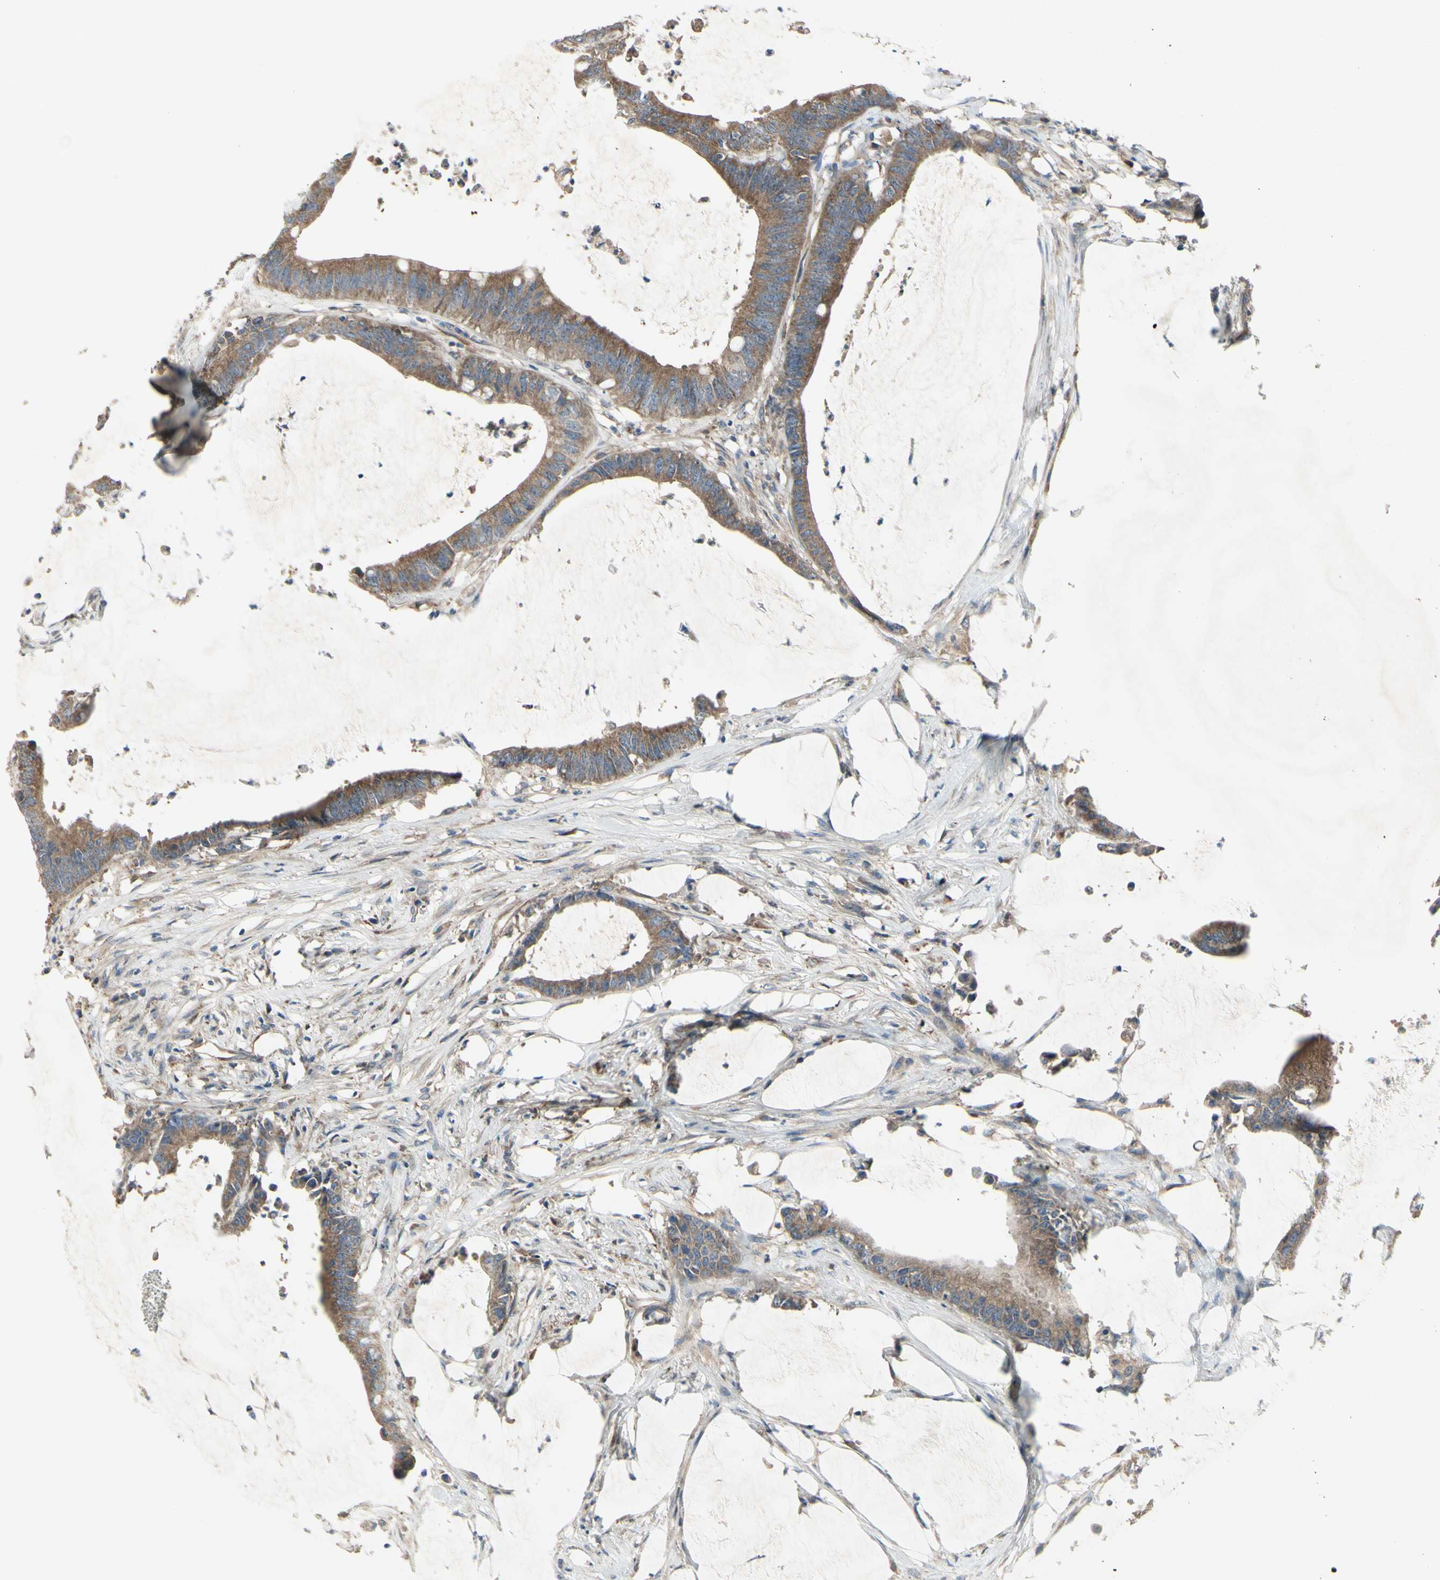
{"staining": {"intensity": "moderate", "quantity": ">75%", "location": "cytoplasmic/membranous"}, "tissue": "colorectal cancer", "cell_type": "Tumor cells", "image_type": "cancer", "snomed": [{"axis": "morphology", "description": "Adenocarcinoma, NOS"}, {"axis": "topography", "description": "Rectum"}], "caption": "The micrograph exhibits immunohistochemical staining of adenocarcinoma (colorectal). There is moderate cytoplasmic/membranous positivity is appreciated in approximately >75% of tumor cells.", "gene": "IGSF9B", "patient": {"sex": "female", "age": 66}}